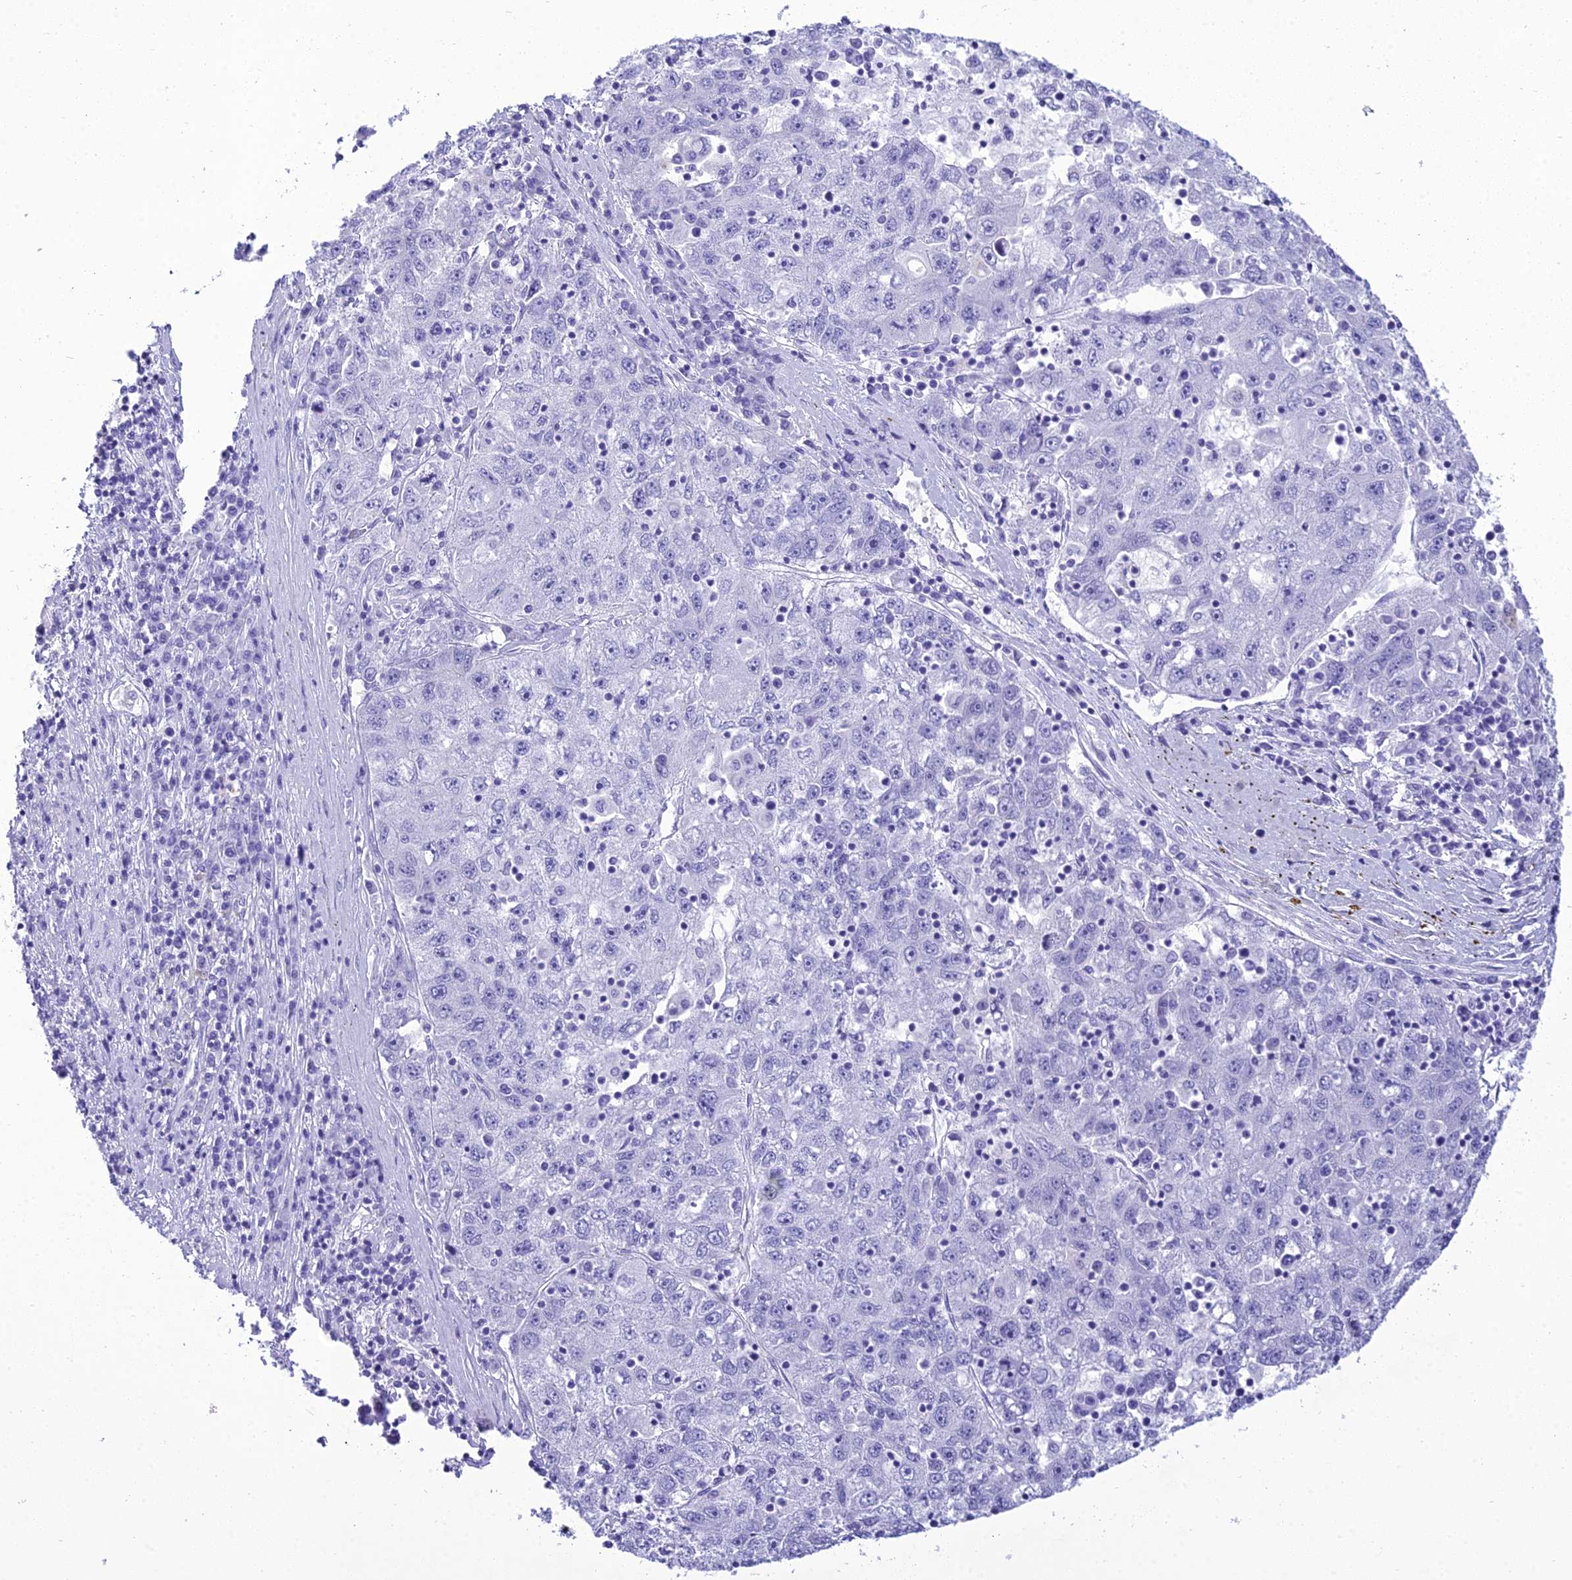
{"staining": {"intensity": "negative", "quantity": "none", "location": "none"}, "tissue": "liver cancer", "cell_type": "Tumor cells", "image_type": "cancer", "snomed": [{"axis": "morphology", "description": "Carcinoma, Hepatocellular, NOS"}, {"axis": "topography", "description": "Liver"}], "caption": "DAB (3,3'-diaminobenzidine) immunohistochemical staining of human liver cancer exhibits no significant staining in tumor cells.", "gene": "ZNF442", "patient": {"sex": "male", "age": 49}}